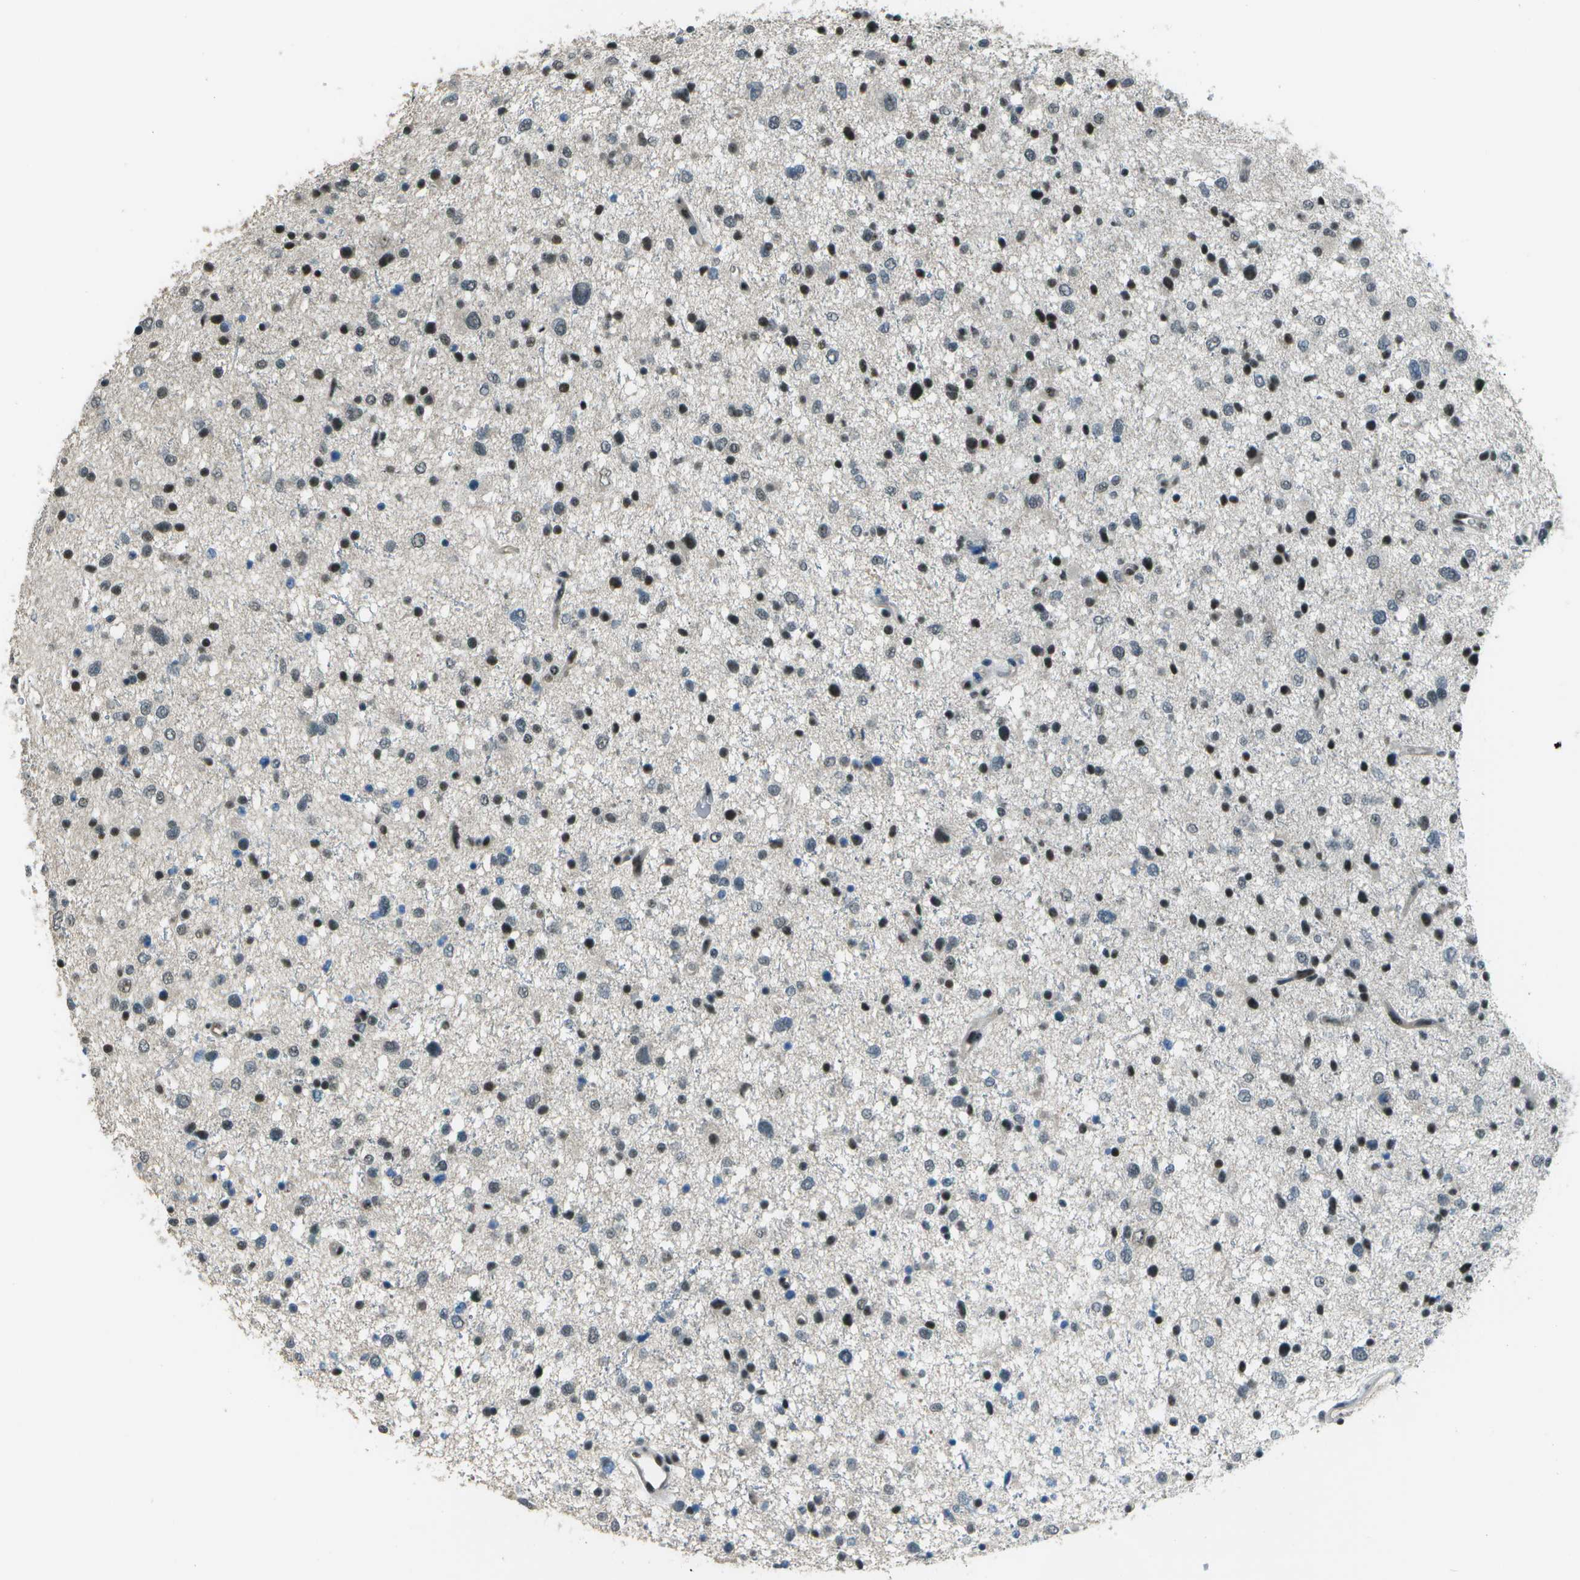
{"staining": {"intensity": "moderate", "quantity": "25%-75%", "location": "nuclear"}, "tissue": "glioma", "cell_type": "Tumor cells", "image_type": "cancer", "snomed": [{"axis": "morphology", "description": "Glioma, malignant, Low grade"}, {"axis": "topography", "description": "Brain"}], "caption": "This photomicrograph shows low-grade glioma (malignant) stained with immunohistochemistry (IHC) to label a protein in brown. The nuclear of tumor cells show moderate positivity for the protein. Nuclei are counter-stained blue.", "gene": "DEPDC1", "patient": {"sex": "female", "age": 37}}